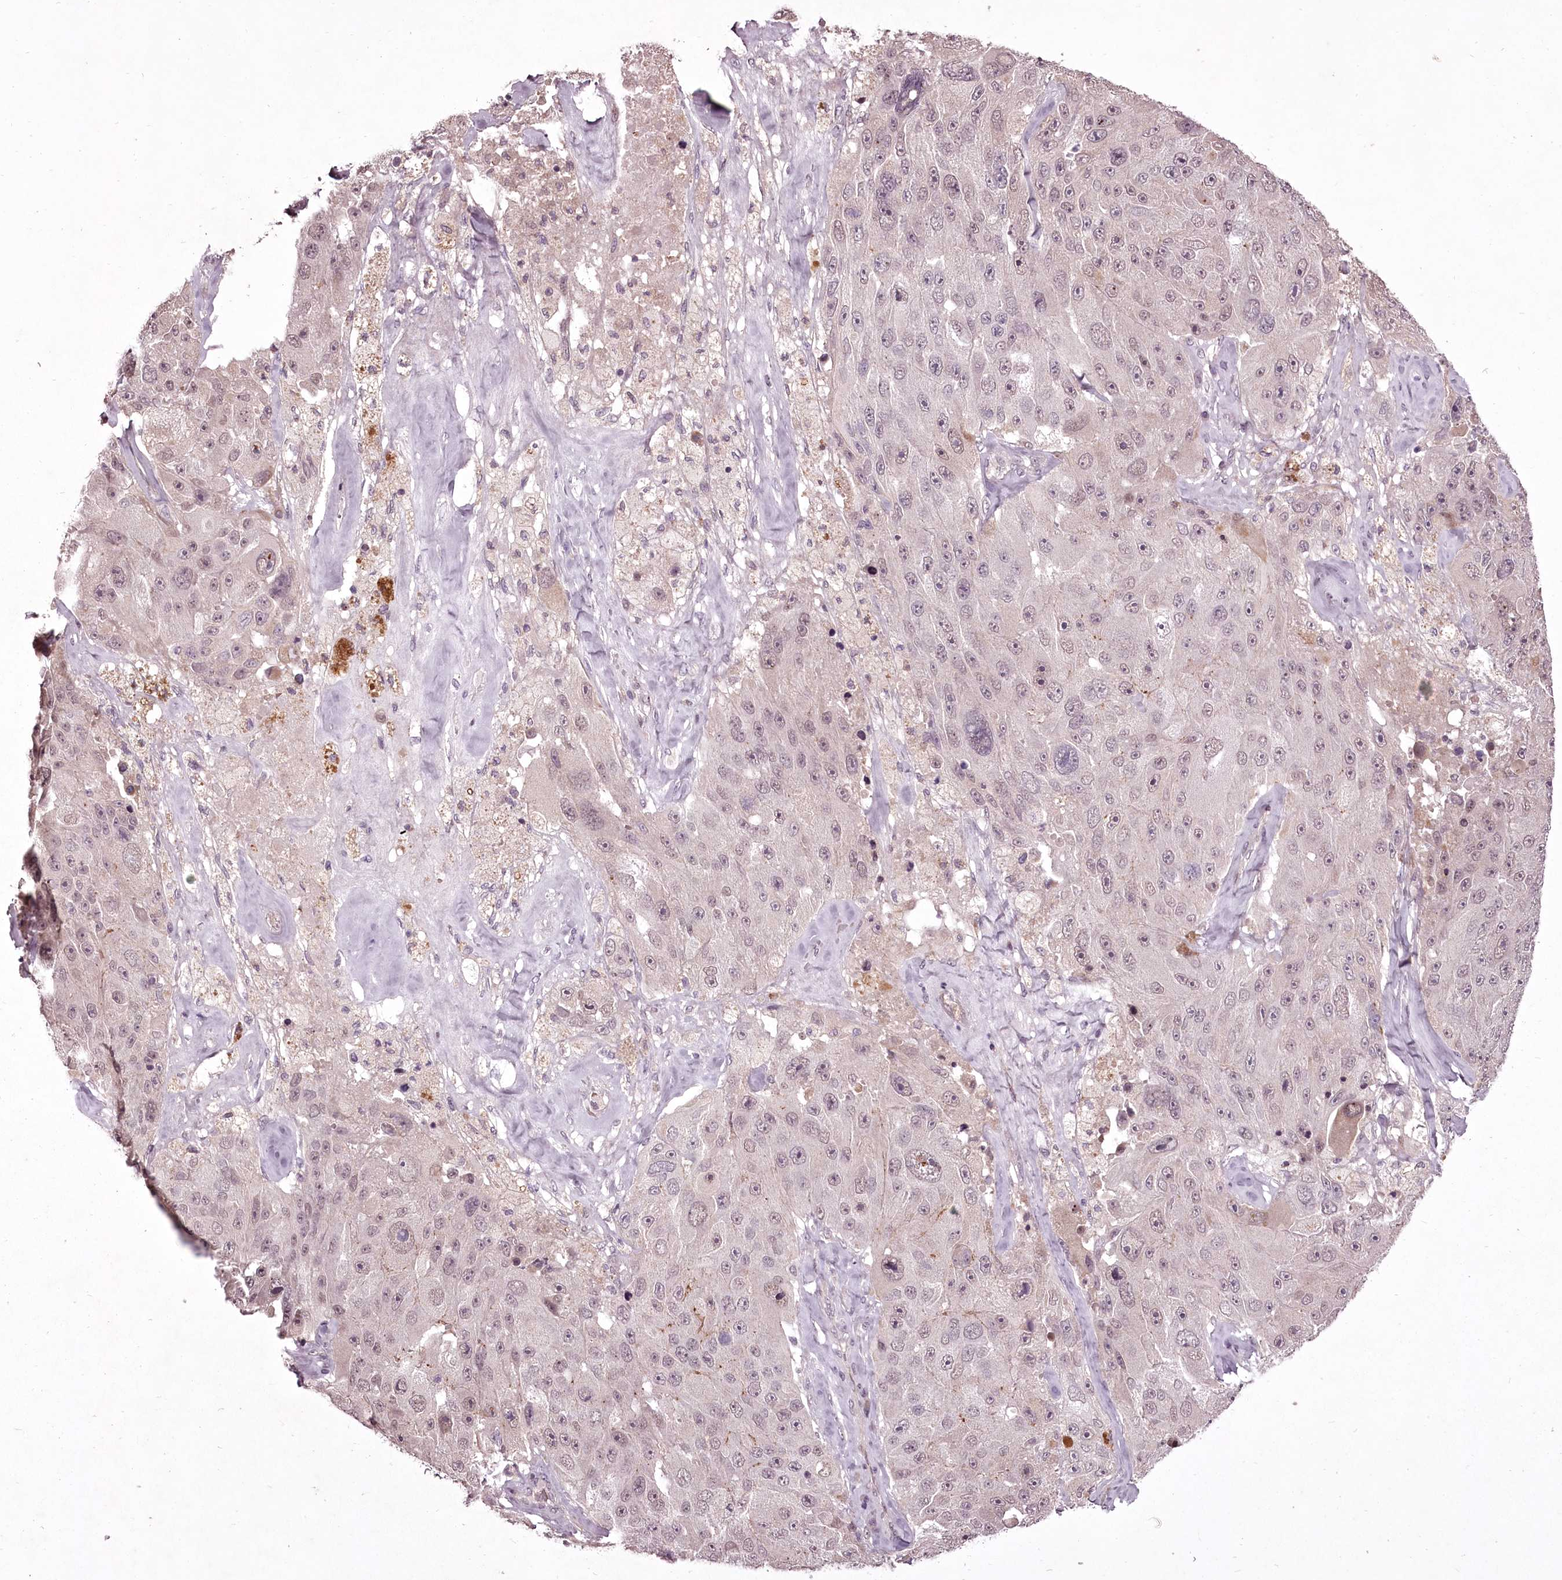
{"staining": {"intensity": "weak", "quantity": "25%-75%", "location": "nuclear"}, "tissue": "melanoma", "cell_type": "Tumor cells", "image_type": "cancer", "snomed": [{"axis": "morphology", "description": "Malignant melanoma, Metastatic site"}, {"axis": "topography", "description": "Lymph node"}], "caption": "About 25%-75% of tumor cells in human melanoma display weak nuclear protein staining as visualized by brown immunohistochemical staining.", "gene": "ADRA1D", "patient": {"sex": "male", "age": 62}}